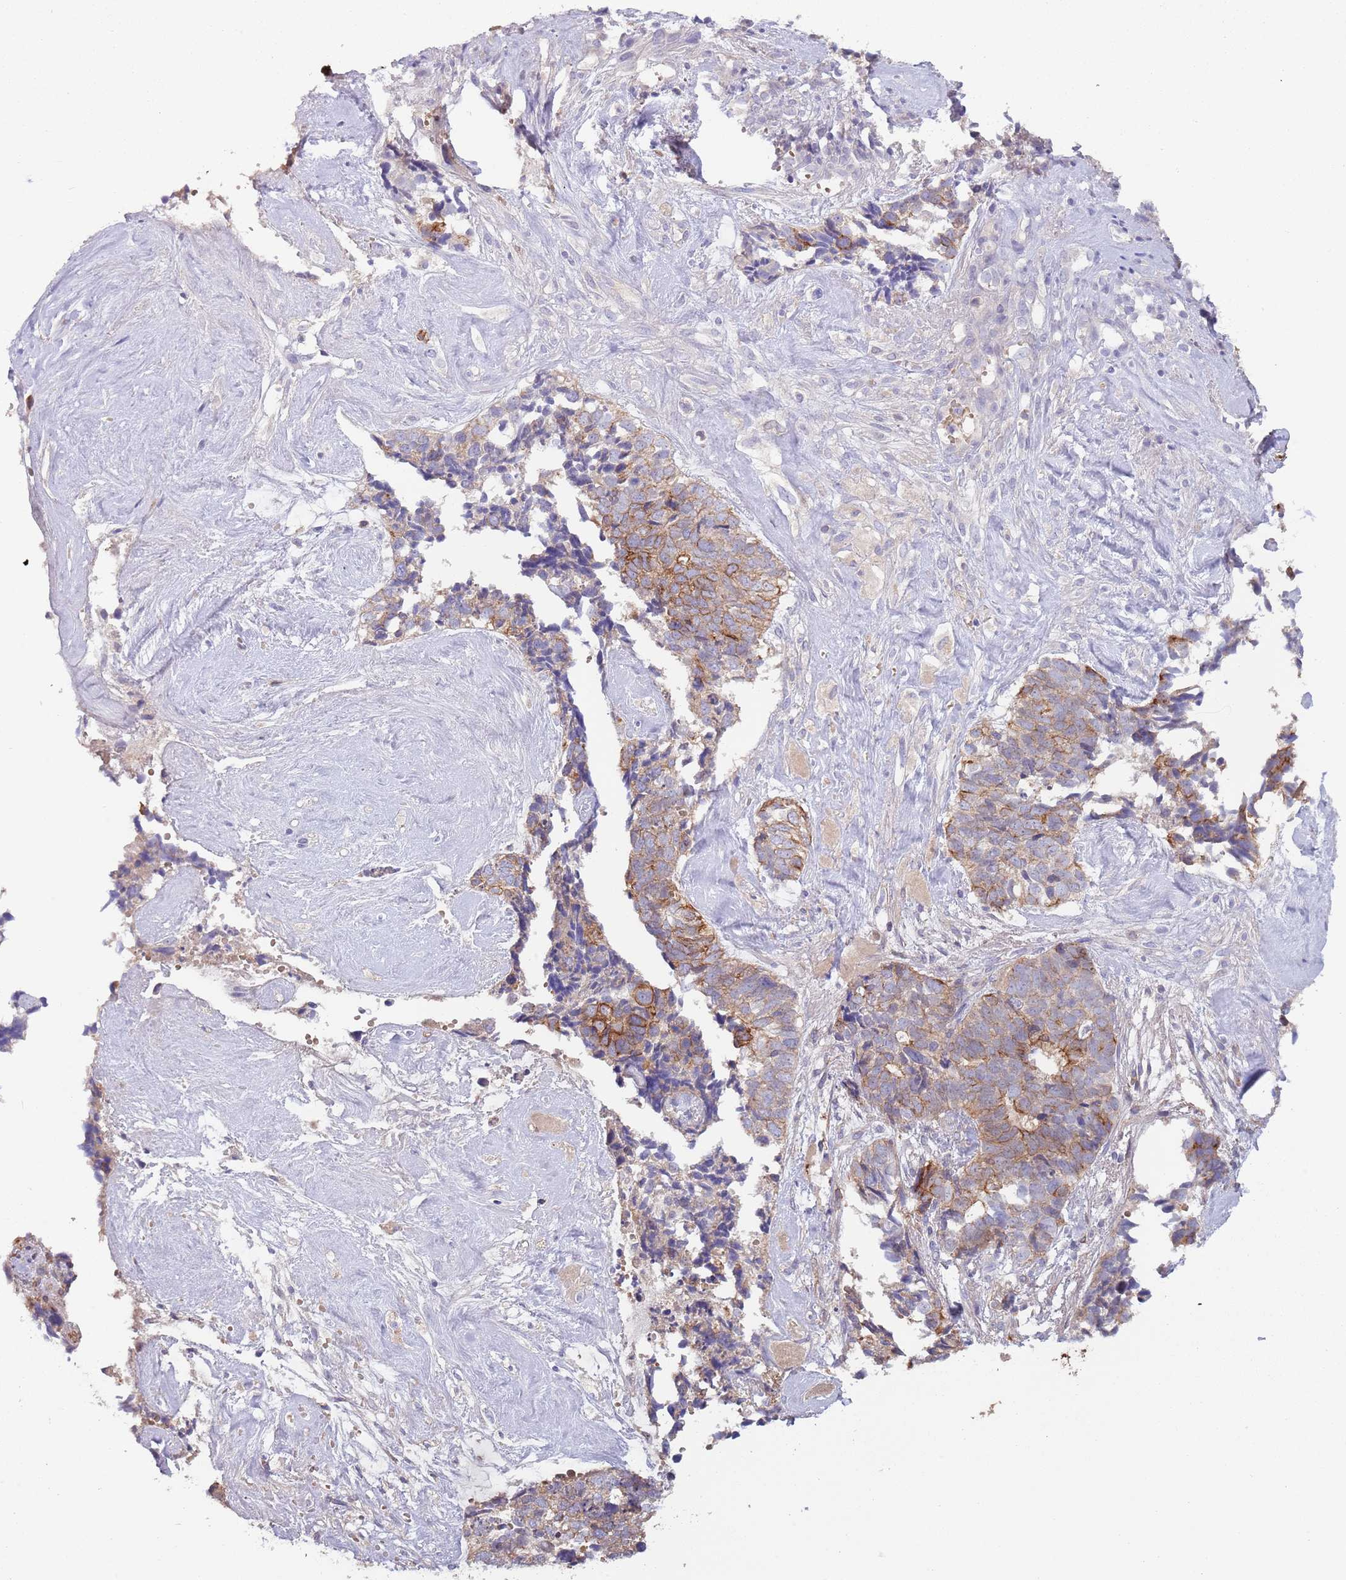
{"staining": {"intensity": "moderate", "quantity": ">75%", "location": "cytoplasmic/membranous"}, "tissue": "cervical cancer", "cell_type": "Tumor cells", "image_type": "cancer", "snomed": [{"axis": "morphology", "description": "Squamous cell carcinoma, NOS"}, {"axis": "topography", "description": "Cervix"}], "caption": "The photomicrograph reveals immunohistochemical staining of cervical cancer (squamous cell carcinoma). There is moderate cytoplasmic/membranous expression is present in about >75% of tumor cells.", "gene": "GSDMD", "patient": {"sex": "female", "age": 63}}